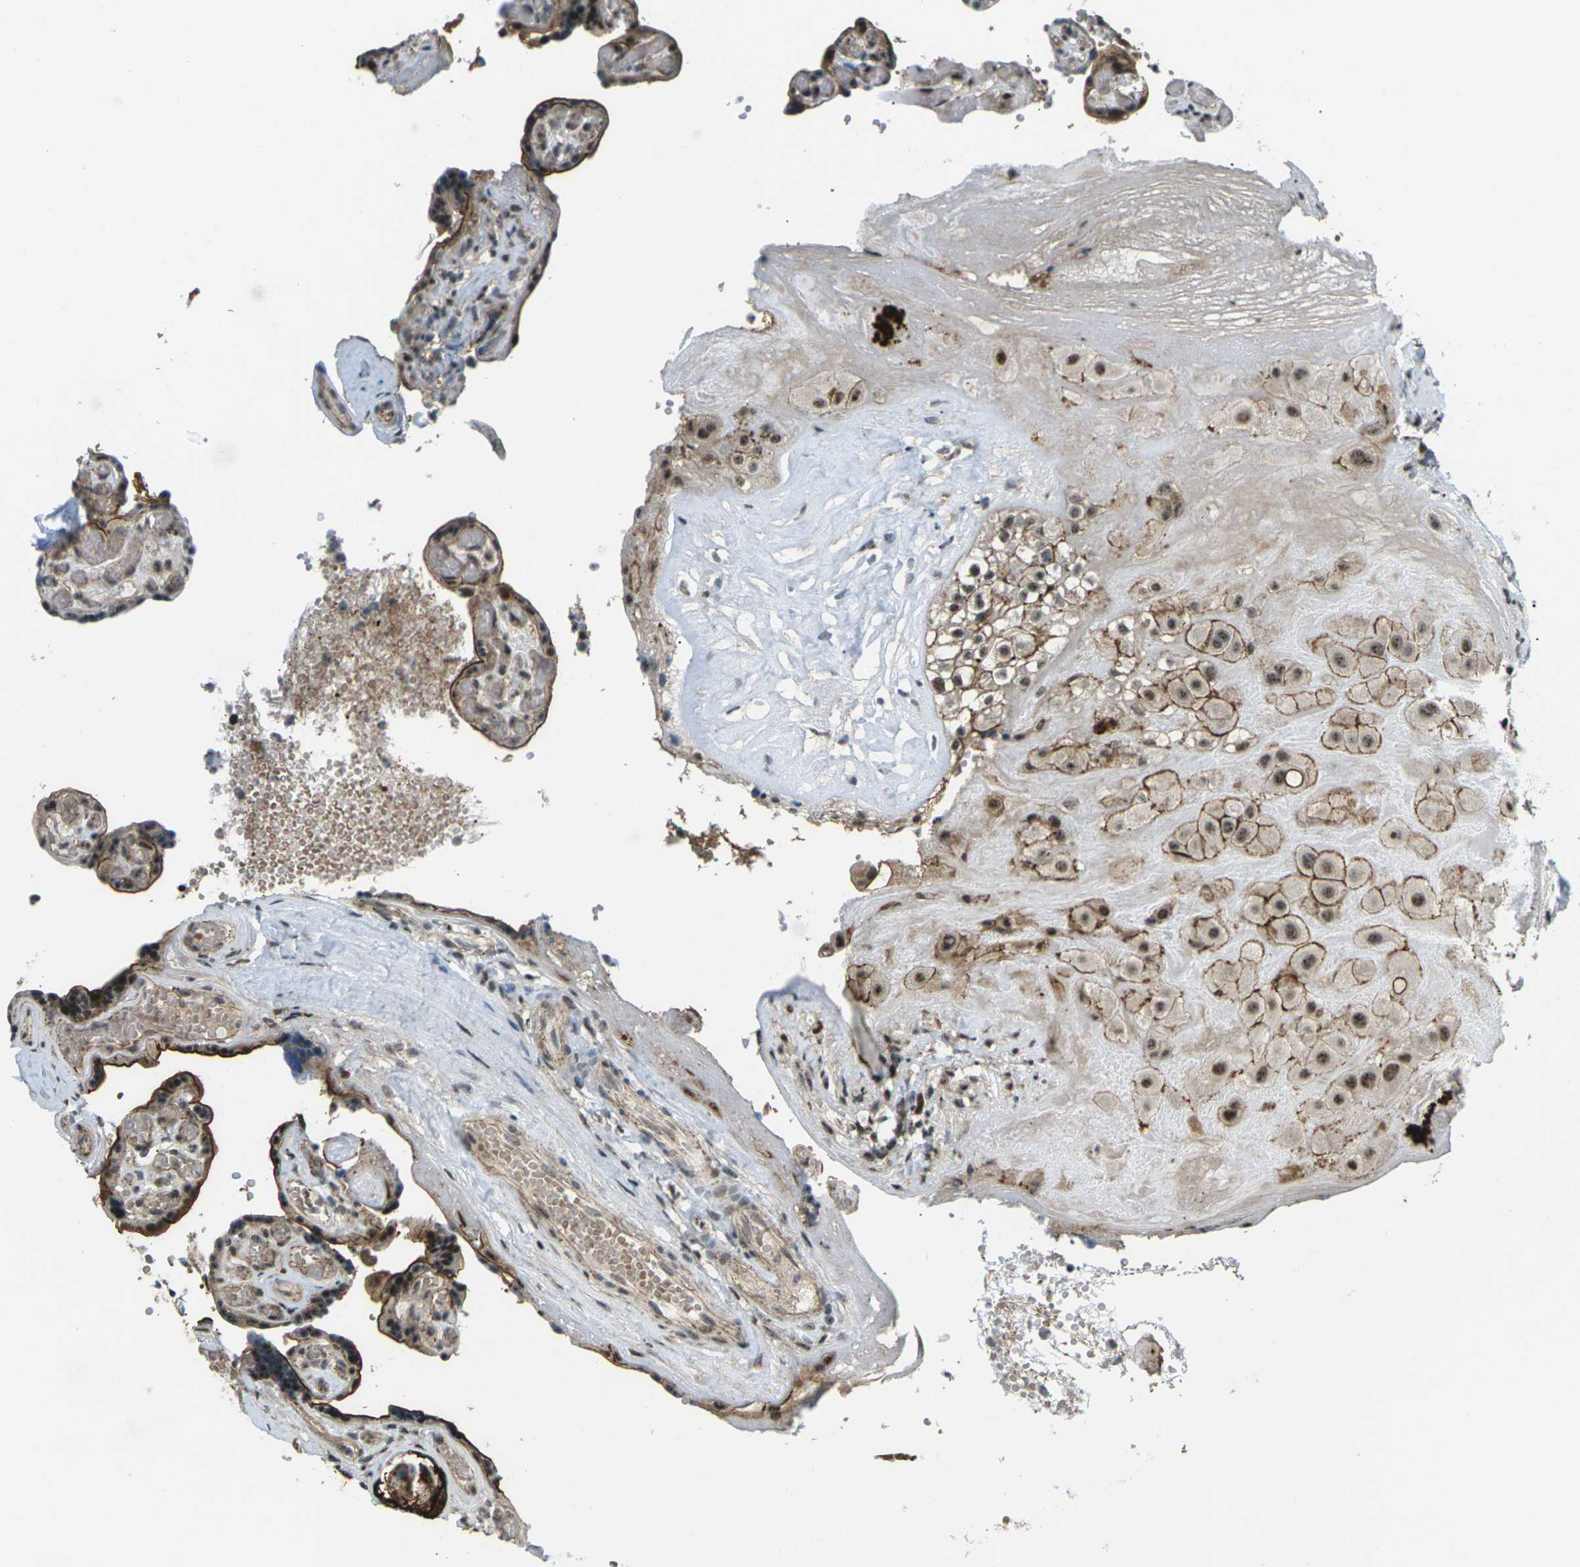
{"staining": {"intensity": "moderate", "quantity": ">75%", "location": "nuclear"}, "tissue": "placenta", "cell_type": "Decidual cells", "image_type": "normal", "snomed": [{"axis": "morphology", "description": "Normal tissue, NOS"}, {"axis": "topography", "description": "Placenta"}], "caption": "Benign placenta exhibits moderate nuclear staining in about >75% of decidual cells.", "gene": "UBE2S", "patient": {"sex": "female", "age": 30}}